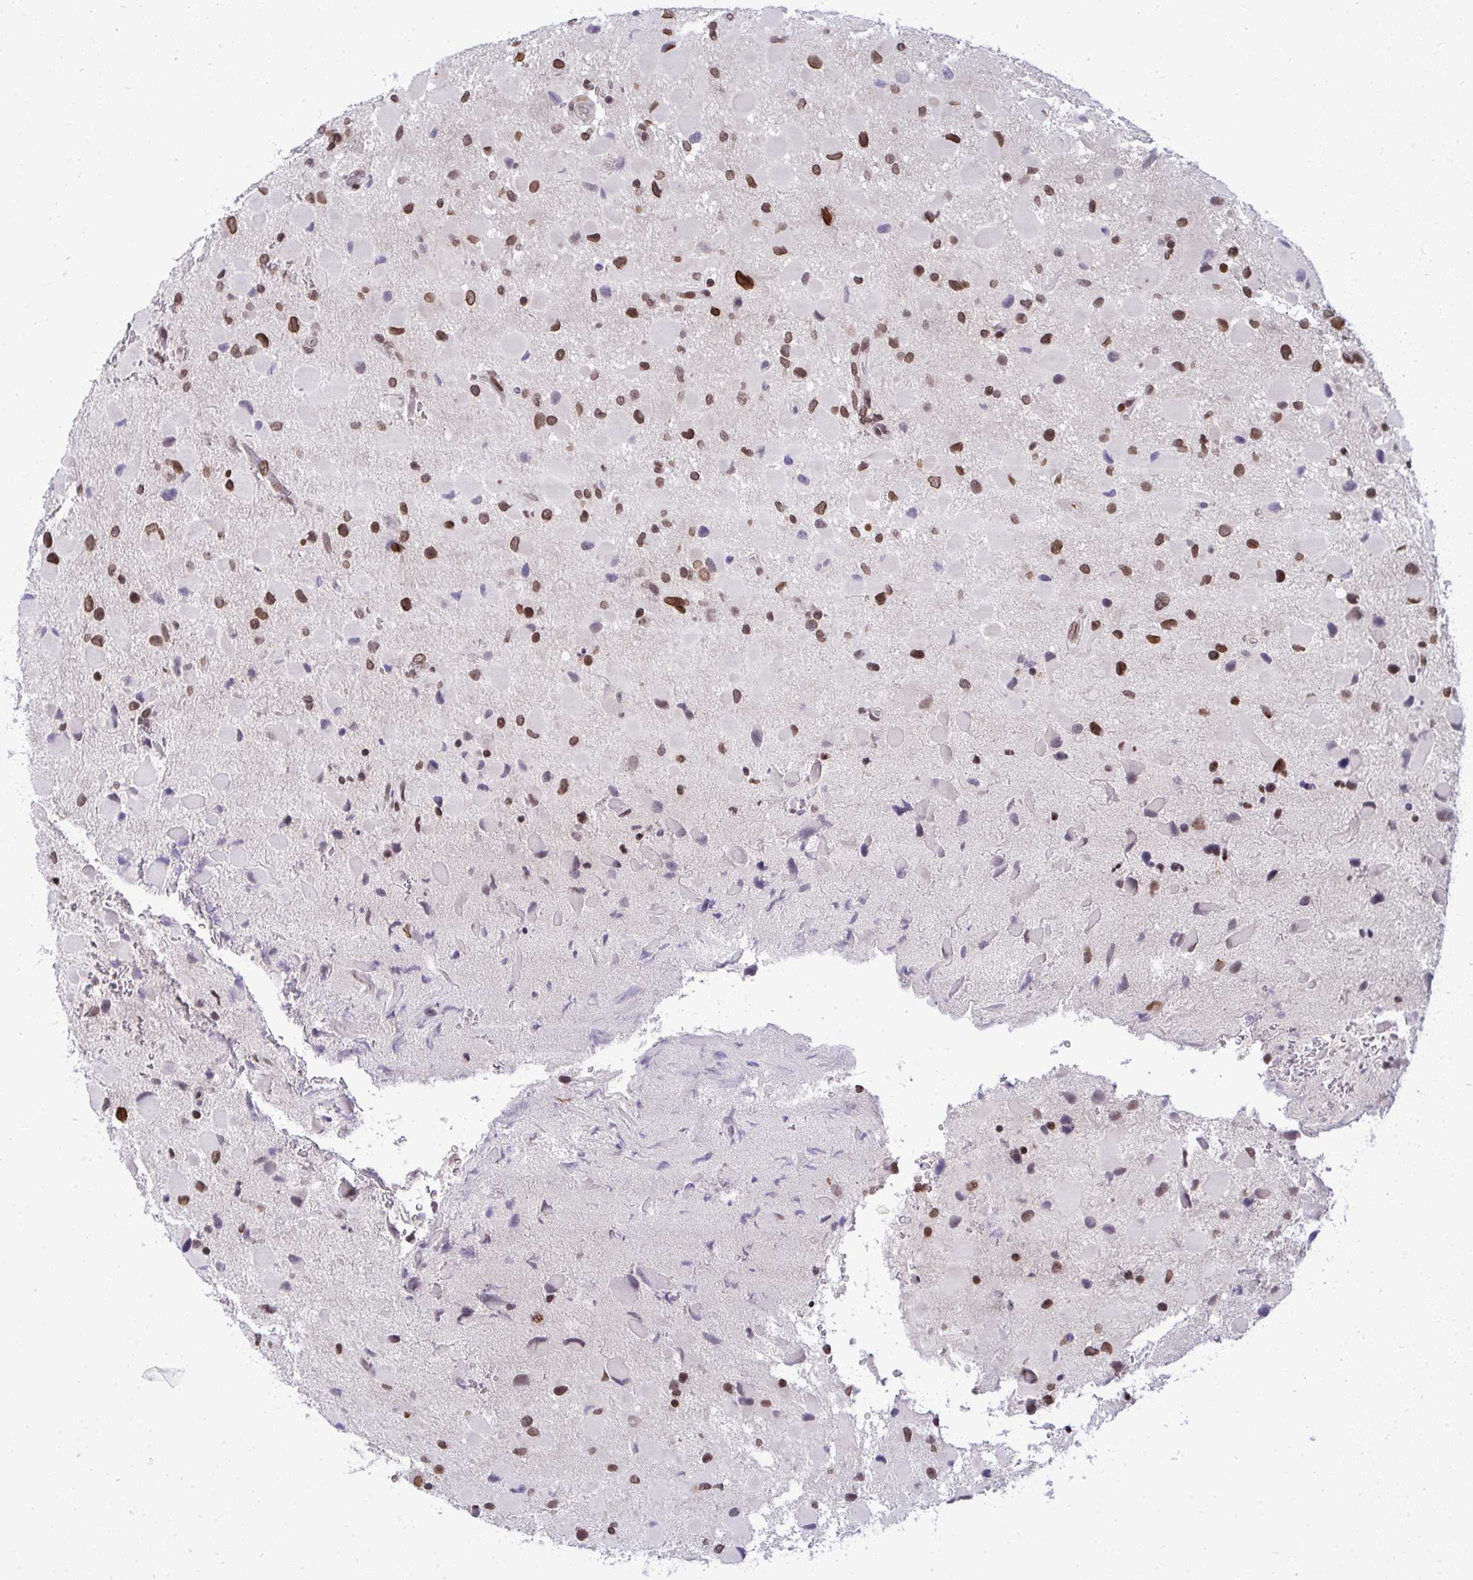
{"staining": {"intensity": "moderate", "quantity": "25%-75%", "location": "nuclear"}, "tissue": "glioma", "cell_type": "Tumor cells", "image_type": "cancer", "snomed": [{"axis": "morphology", "description": "Glioma, malignant, Low grade"}, {"axis": "topography", "description": "Brain"}], "caption": "Immunohistochemical staining of human glioma shows medium levels of moderate nuclear protein positivity in approximately 25%-75% of tumor cells.", "gene": "JPT1", "patient": {"sex": "female", "age": 32}}